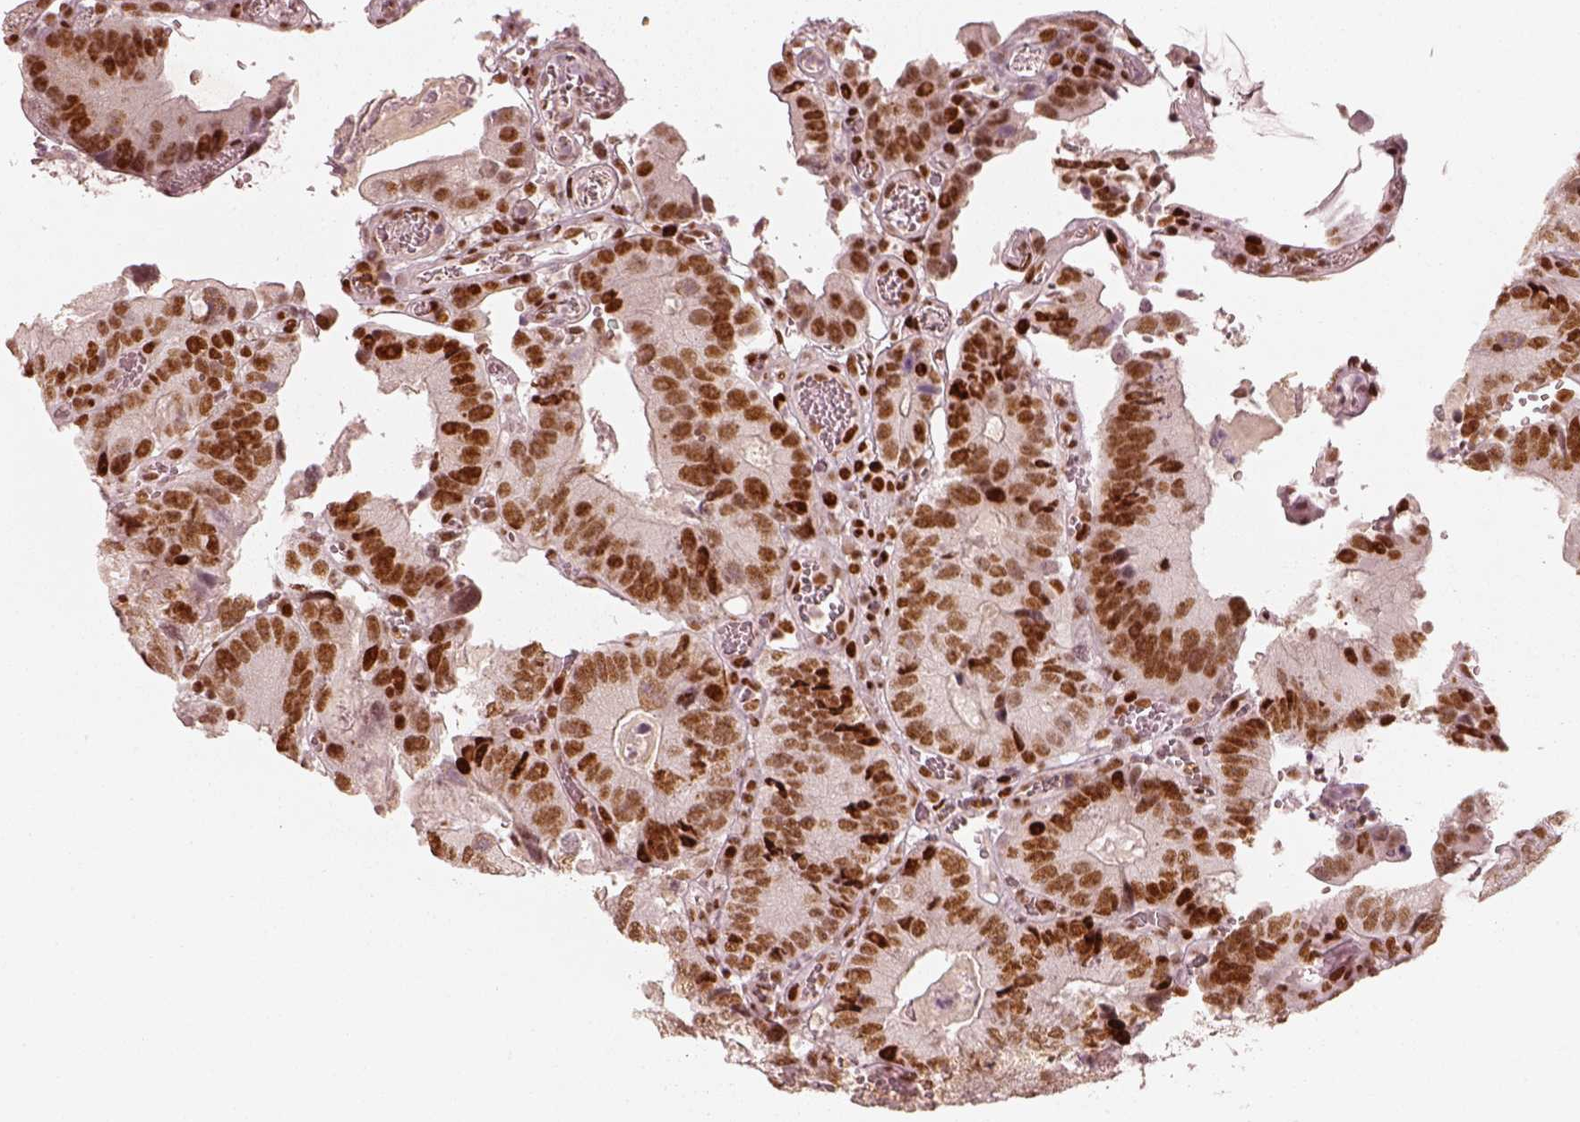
{"staining": {"intensity": "strong", "quantity": ">75%", "location": "nuclear"}, "tissue": "colorectal cancer", "cell_type": "Tumor cells", "image_type": "cancer", "snomed": [{"axis": "morphology", "description": "Adenocarcinoma, NOS"}, {"axis": "topography", "description": "Colon"}], "caption": "Protein staining of colorectal adenocarcinoma tissue displays strong nuclear expression in approximately >75% of tumor cells.", "gene": "HNRNPC", "patient": {"sex": "female", "age": 86}}